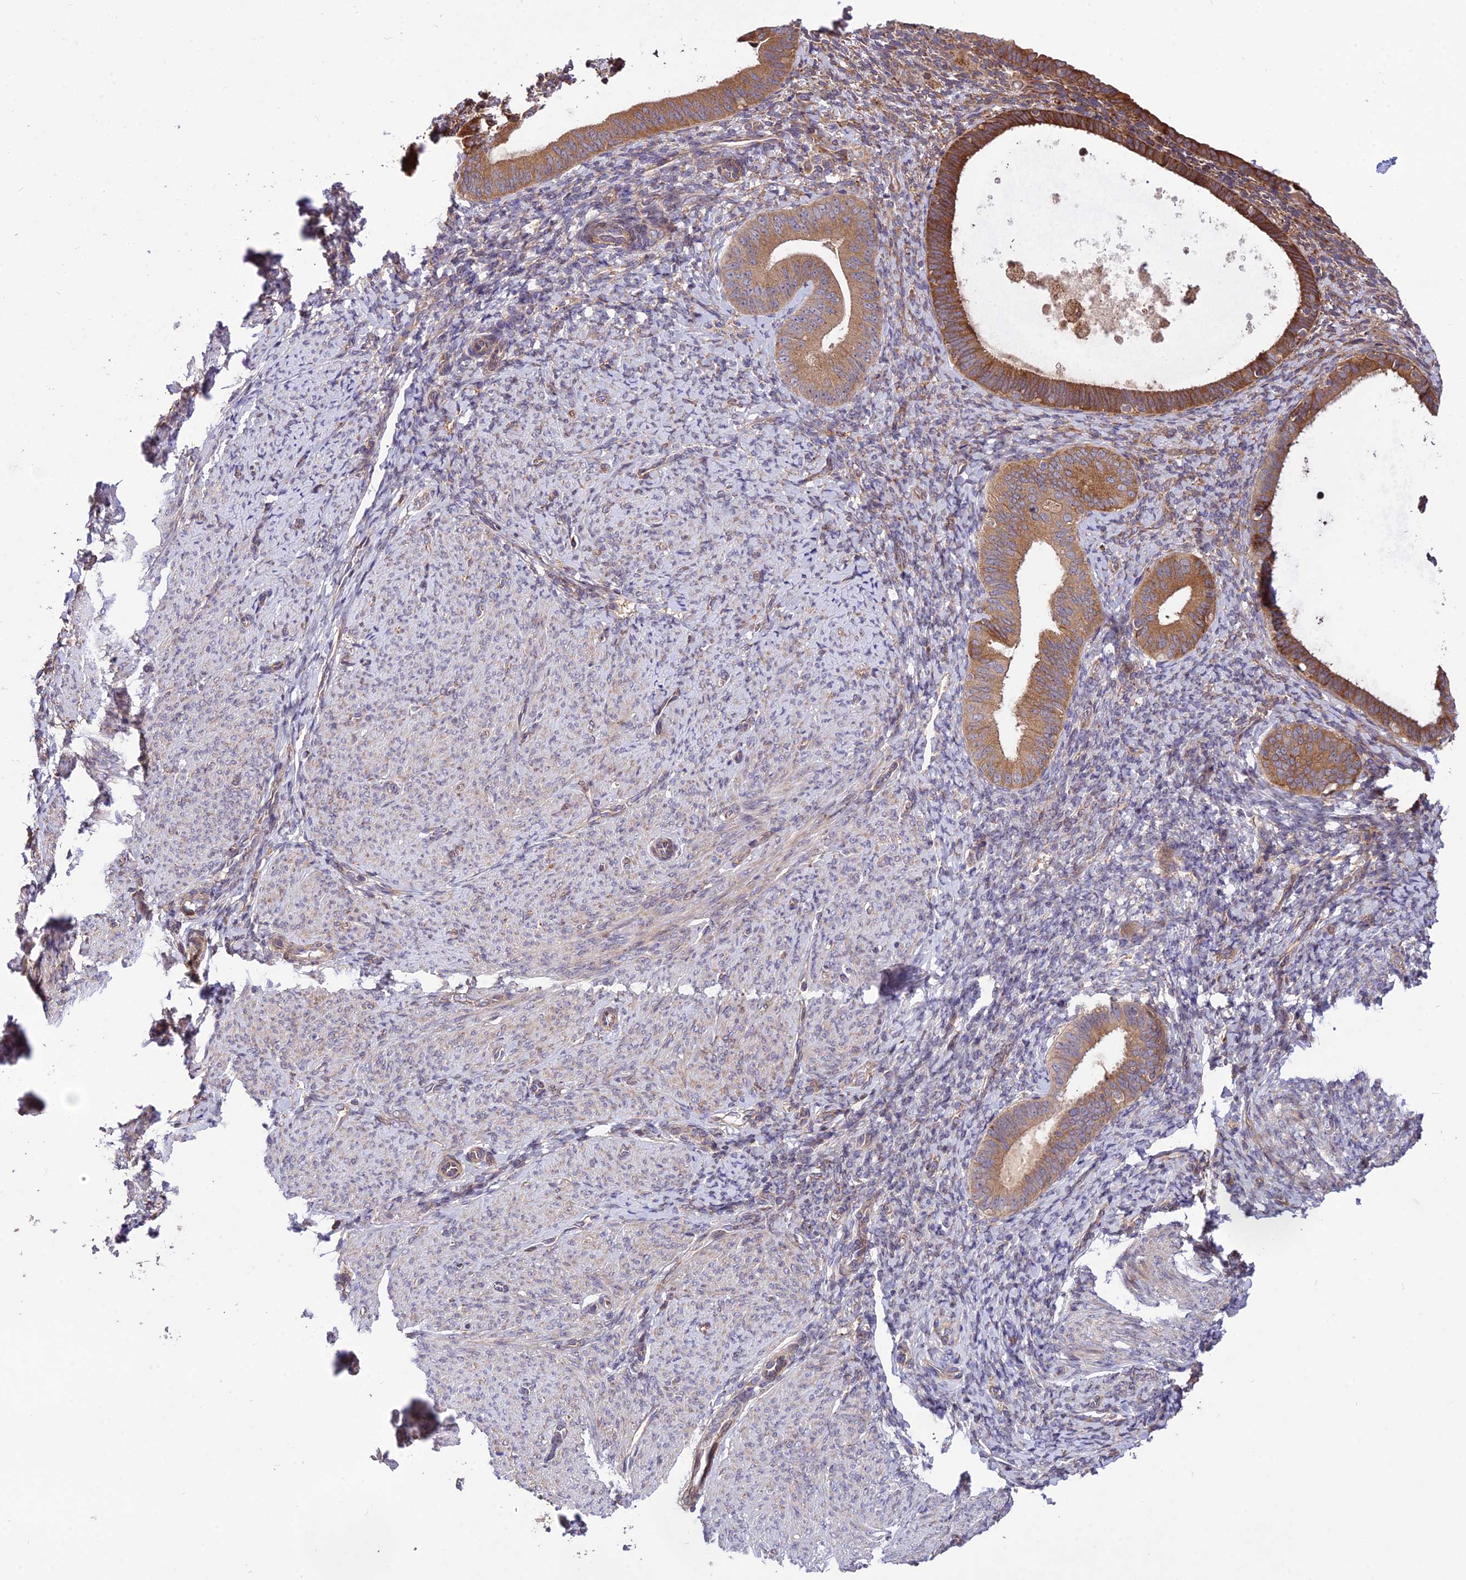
{"staining": {"intensity": "moderate", "quantity": "<25%", "location": "cytoplasmic/membranous"}, "tissue": "endometrium", "cell_type": "Cells in endometrial stroma", "image_type": "normal", "snomed": [{"axis": "morphology", "description": "Normal tissue, NOS"}, {"axis": "topography", "description": "Endometrium"}], "caption": "Brown immunohistochemical staining in normal human endometrium reveals moderate cytoplasmic/membranous expression in approximately <25% of cells in endometrial stroma.", "gene": "ROCK1", "patient": {"sex": "female", "age": 65}}